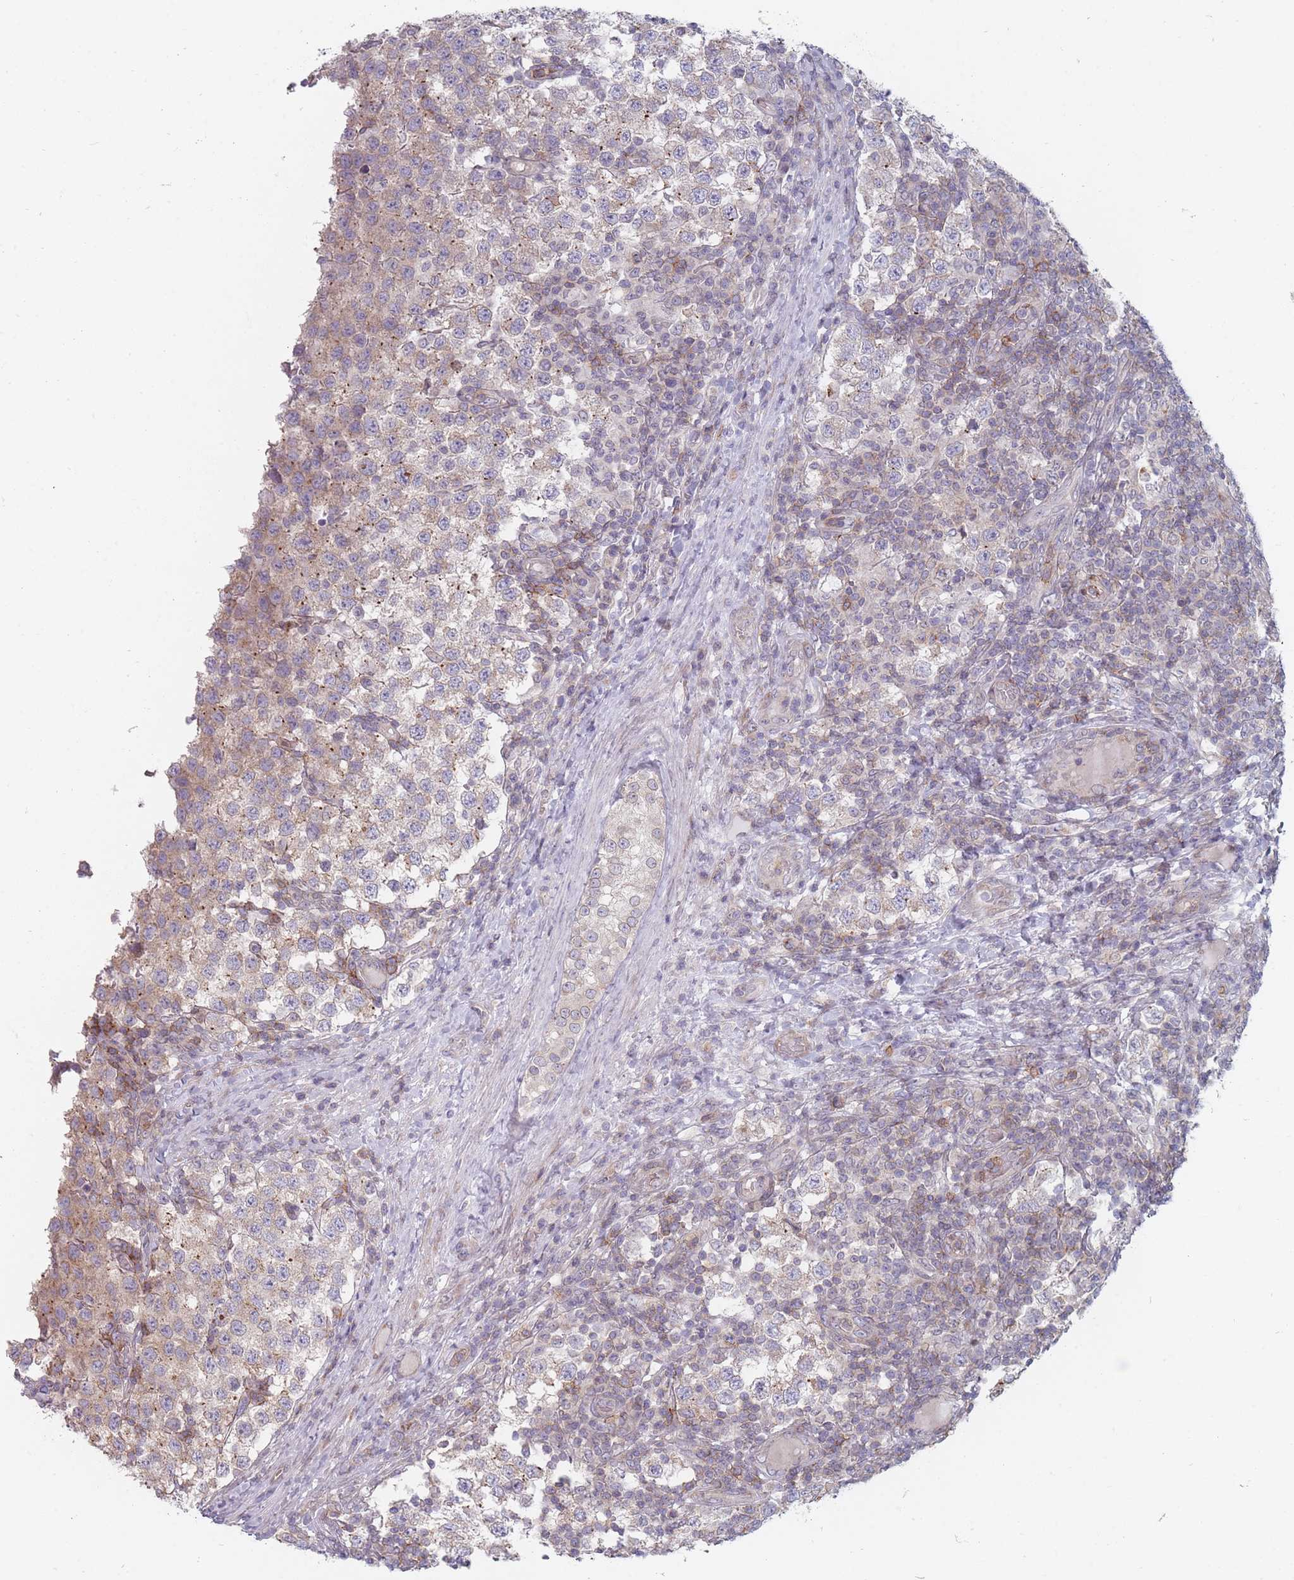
{"staining": {"intensity": "weak", "quantity": "25%-75%", "location": "cytoplasmic/membranous"}, "tissue": "testis cancer", "cell_type": "Tumor cells", "image_type": "cancer", "snomed": [{"axis": "morphology", "description": "Seminoma, NOS"}, {"axis": "topography", "description": "Testis"}], "caption": "Weak cytoplasmic/membranous protein expression is identified in approximately 25%-75% of tumor cells in testis cancer (seminoma). (brown staining indicates protein expression, while blue staining denotes nuclei).", "gene": "PCDH12", "patient": {"sex": "male", "age": 34}}